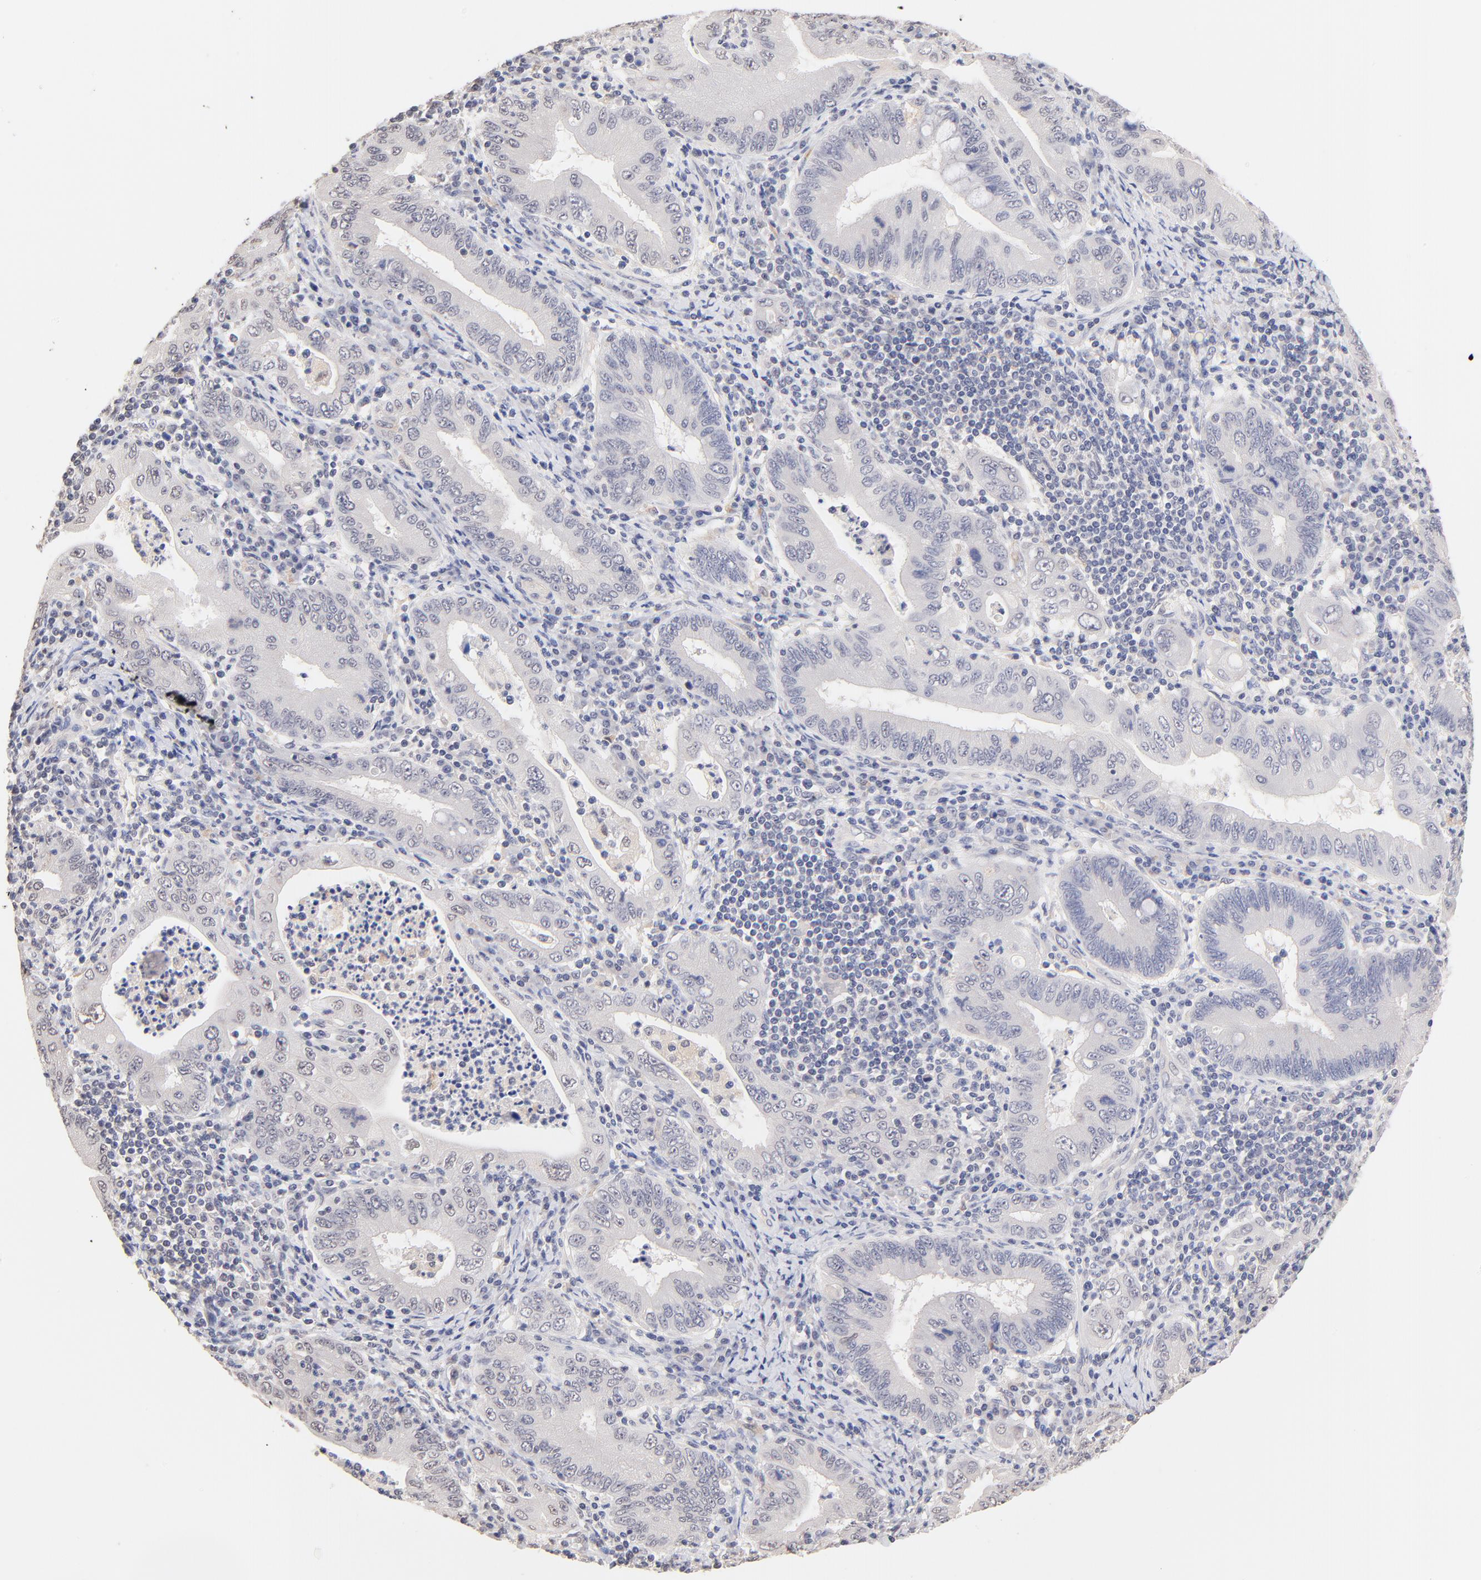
{"staining": {"intensity": "negative", "quantity": "none", "location": "none"}, "tissue": "stomach cancer", "cell_type": "Tumor cells", "image_type": "cancer", "snomed": [{"axis": "morphology", "description": "Normal tissue, NOS"}, {"axis": "morphology", "description": "Adenocarcinoma, NOS"}, {"axis": "topography", "description": "Esophagus"}, {"axis": "topography", "description": "Stomach, upper"}, {"axis": "topography", "description": "Peripheral nerve tissue"}], "caption": "DAB immunohistochemical staining of adenocarcinoma (stomach) shows no significant expression in tumor cells.", "gene": "RIBC2", "patient": {"sex": "male", "age": 62}}